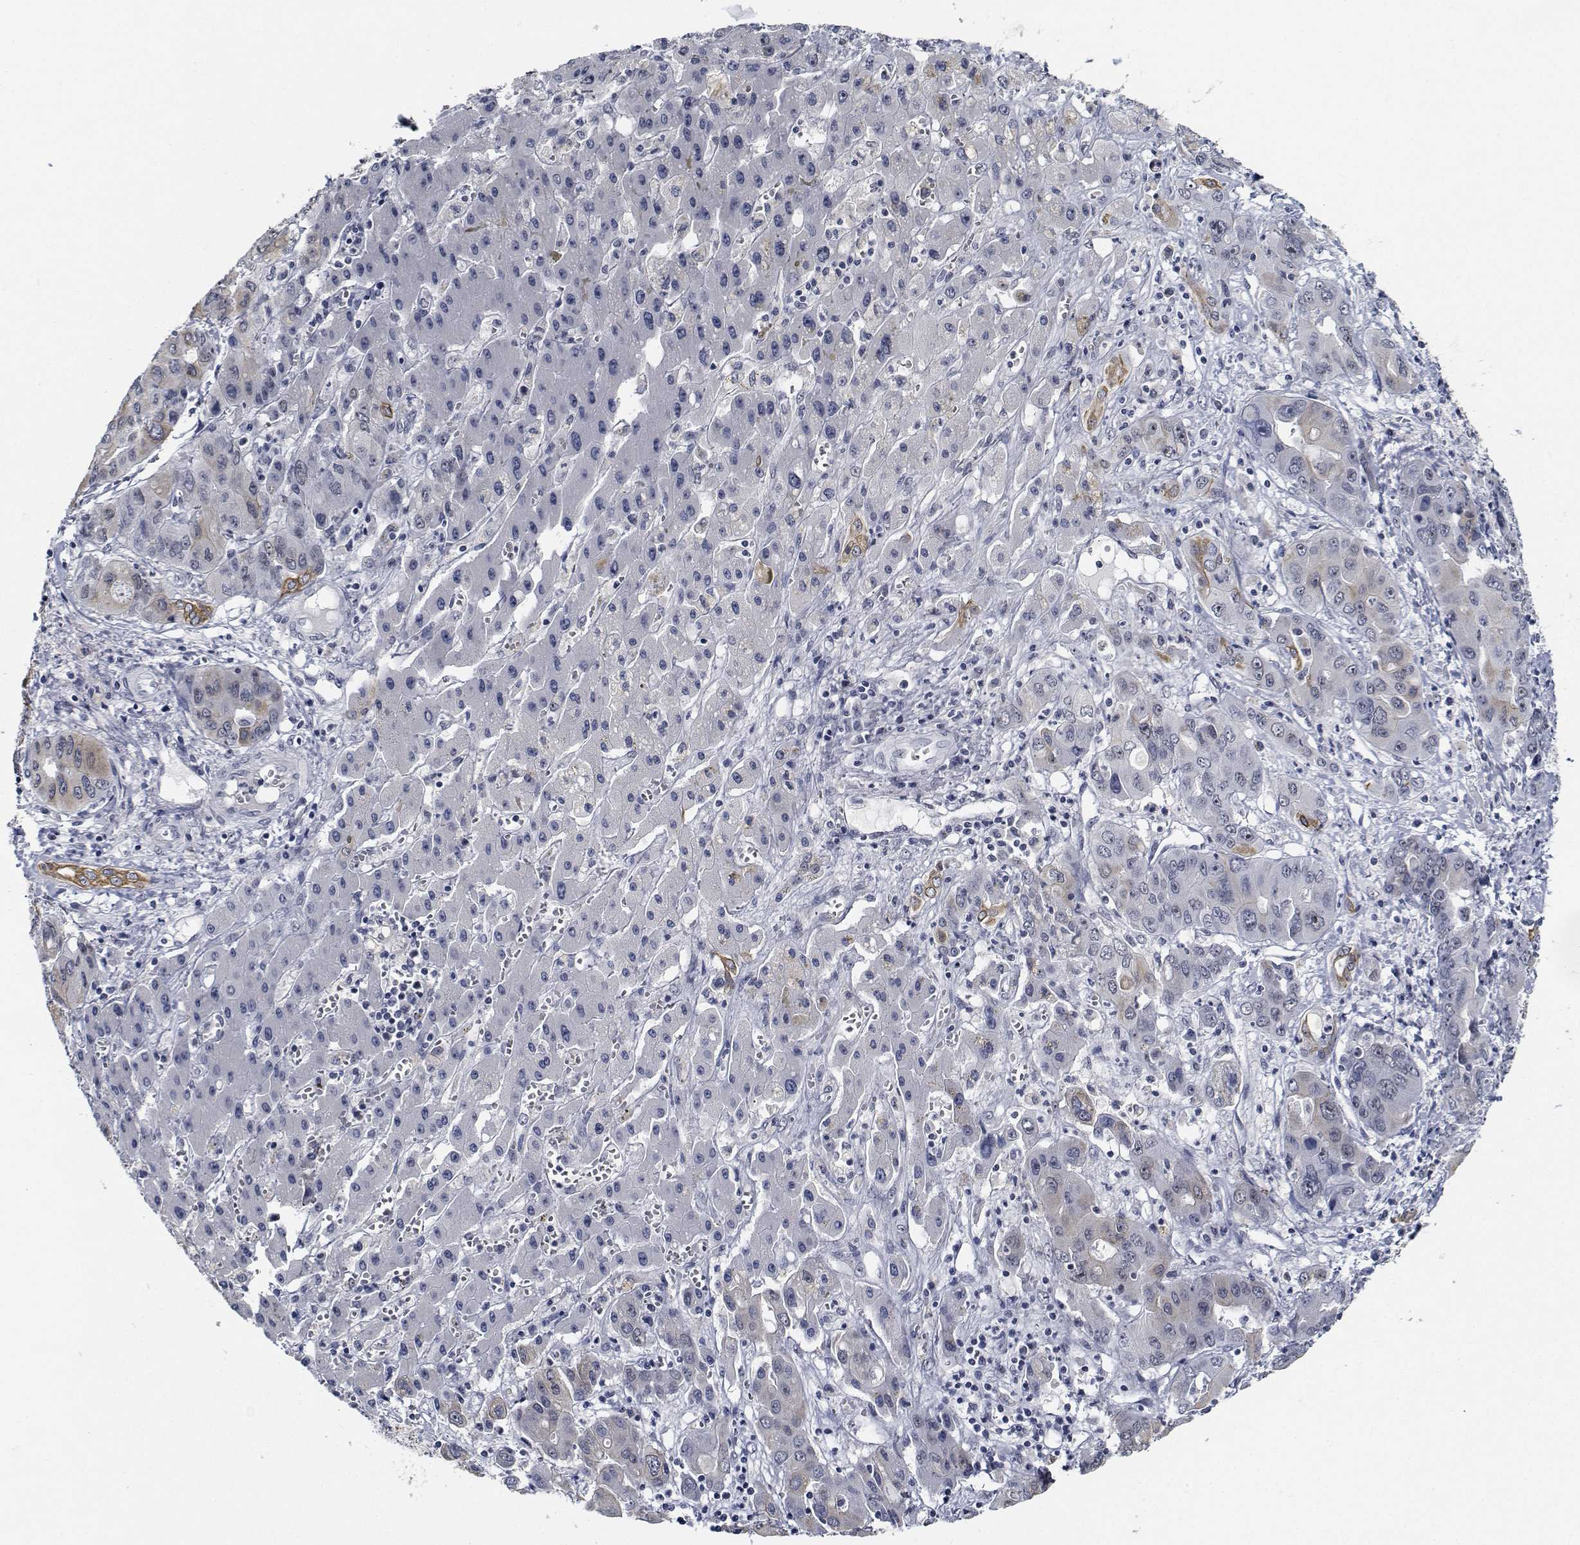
{"staining": {"intensity": "negative", "quantity": "none", "location": "none"}, "tissue": "liver cancer", "cell_type": "Tumor cells", "image_type": "cancer", "snomed": [{"axis": "morphology", "description": "Cholangiocarcinoma"}, {"axis": "topography", "description": "Liver"}], "caption": "A photomicrograph of liver cancer stained for a protein shows no brown staining in tumor cells. Brightfield microscopy of immunohistochemistry (IHC) stained with DAB (3,3'-diaminobenzidine) (brown) and hematoxylin (blue), captured at high magnification.", "gene": "NVL", "patient": {"sex": "male", "age": 67}}